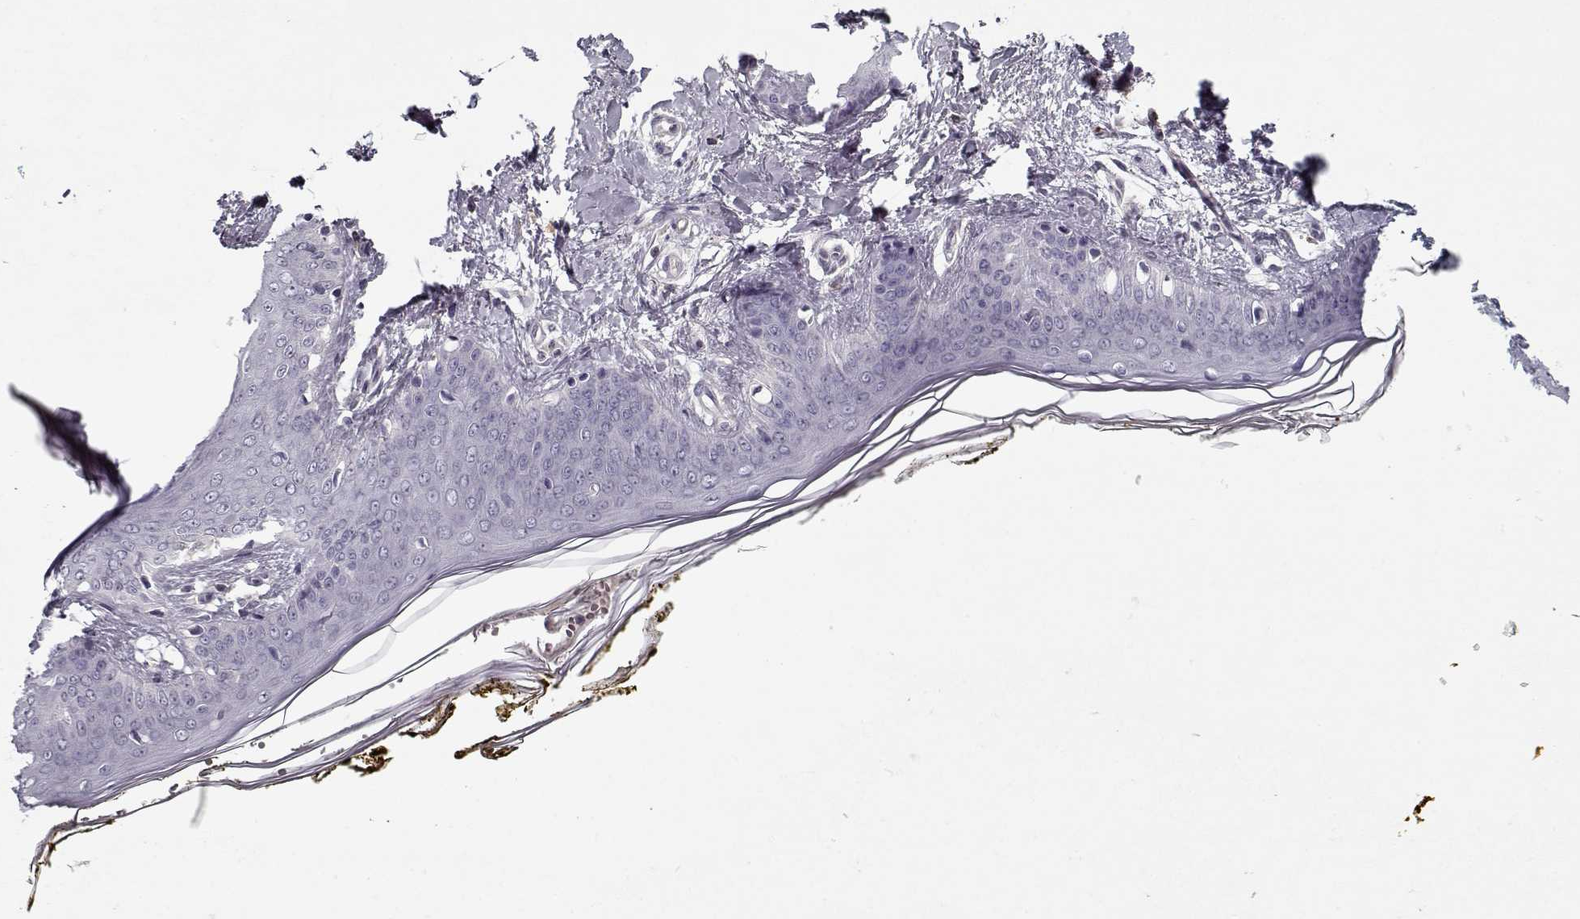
{"staining": {"intensity": "negative", "quantity": "none", "location": "none"}, "tissue": "skin", "cell_type": "Fibroblasts", "image_type": "normal", "snomed": [{"axis": "morphology", "description": "Normal tissue, NOS"}, {"axis": "topography", "description": "Skin"}], "caption": "Fibroblasts show no significant positivity in normal skin. The staining is performed using DAB brown chromogen with nuclei counter-stained in using hematoxylin.", "gene": "UNC13D", "patient": {"sex": "female", "age": 34}}